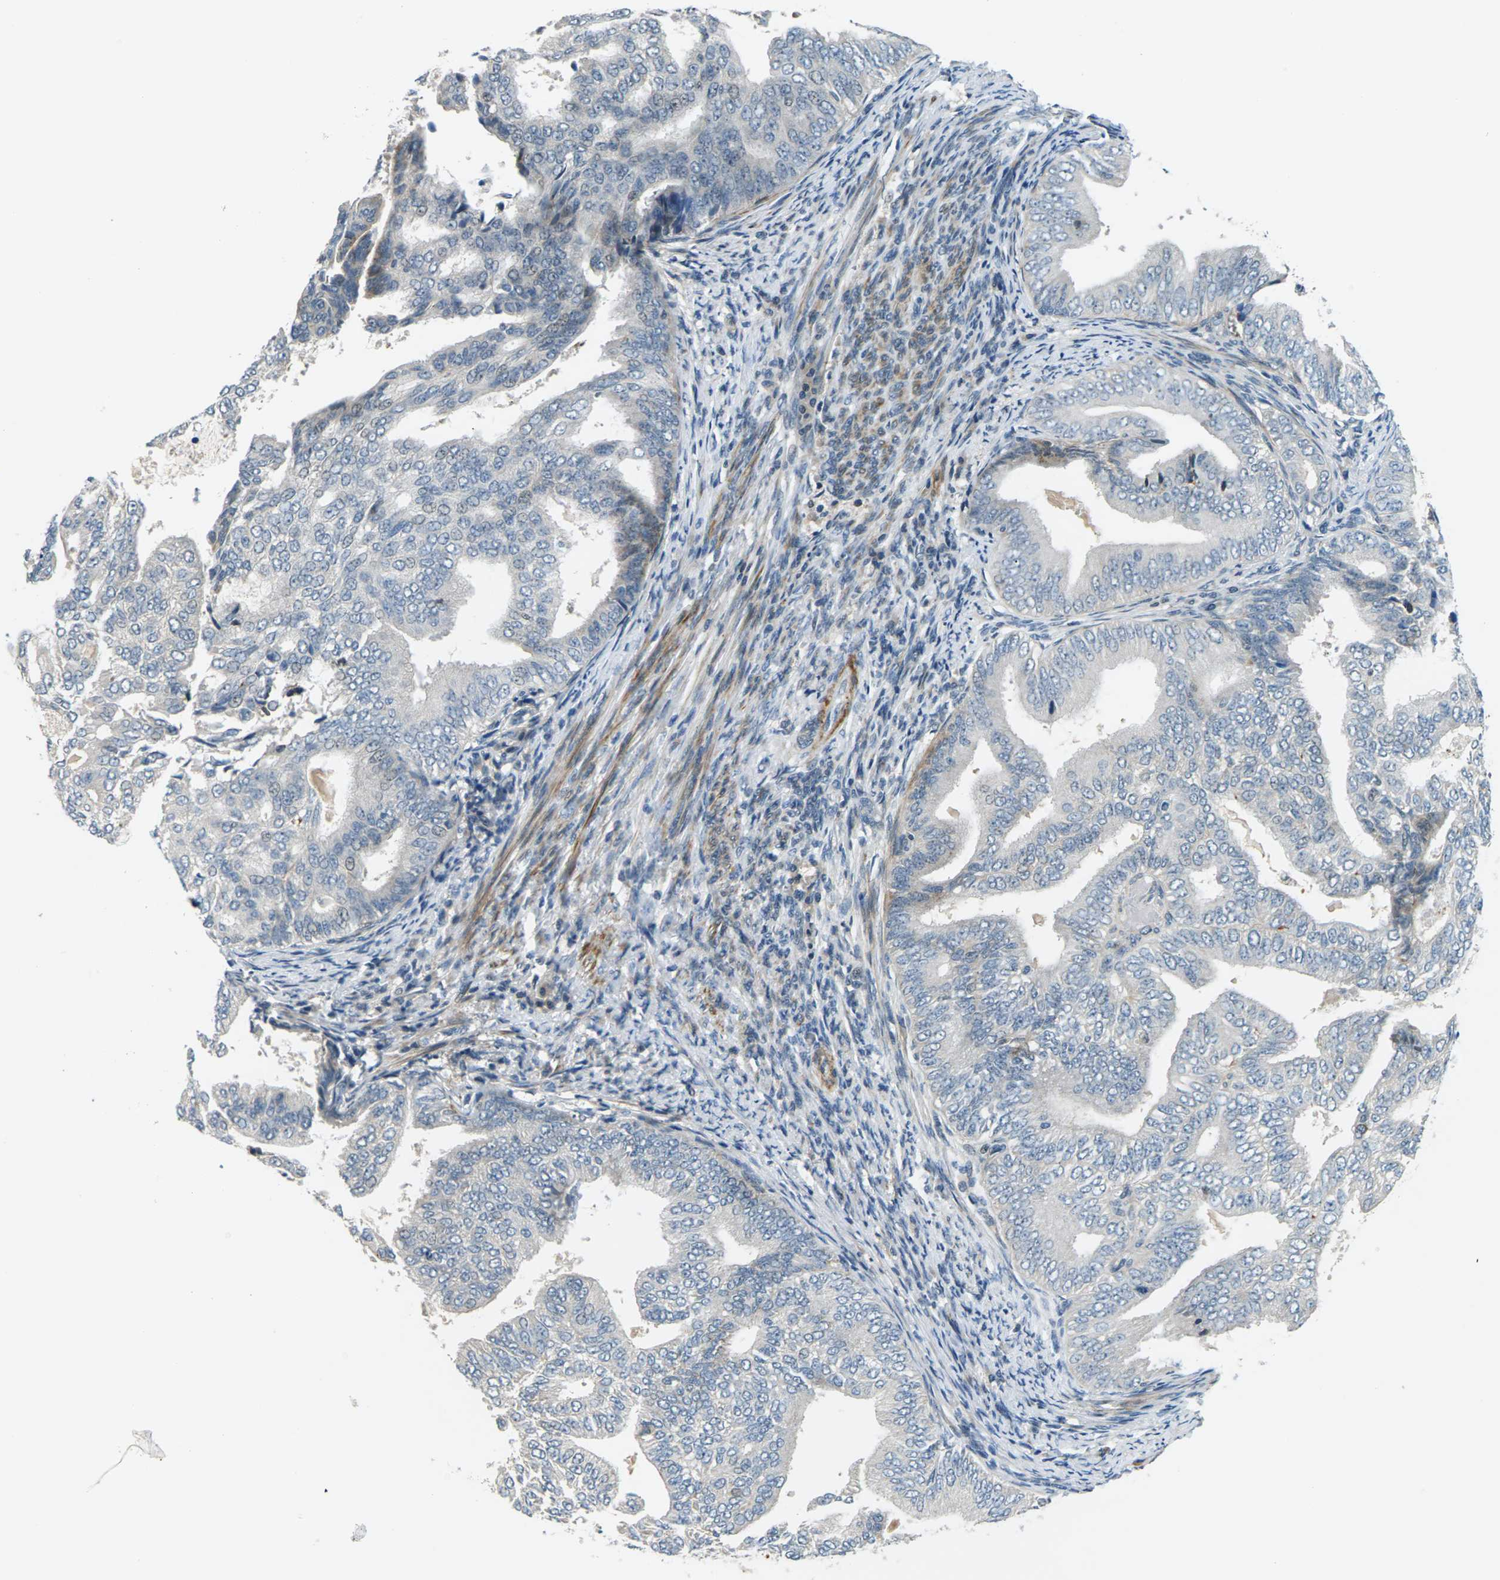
{"staining": {"intensity": "negative", "quantity": "none", "location": "none"}, "tissue": "endometrial cancer", "cell_type": "Tumor cells", "image_type": "cancer", "snomed": [{"axis": "morphology", "description": "Adenocarcinoma, NOS"}, {"axis": "topography", "description": "Endometrium"}], "caption": "This histopathology image is of adenocarcinoma (endometrial) stained with immunohistochemistry (IHC) to label a protein in brown with the nuclei are counter-stained blue. There is no staining in tumor cells.", "gene": "SLC13A3", "patient": {"sex": "female", "age": 58}}